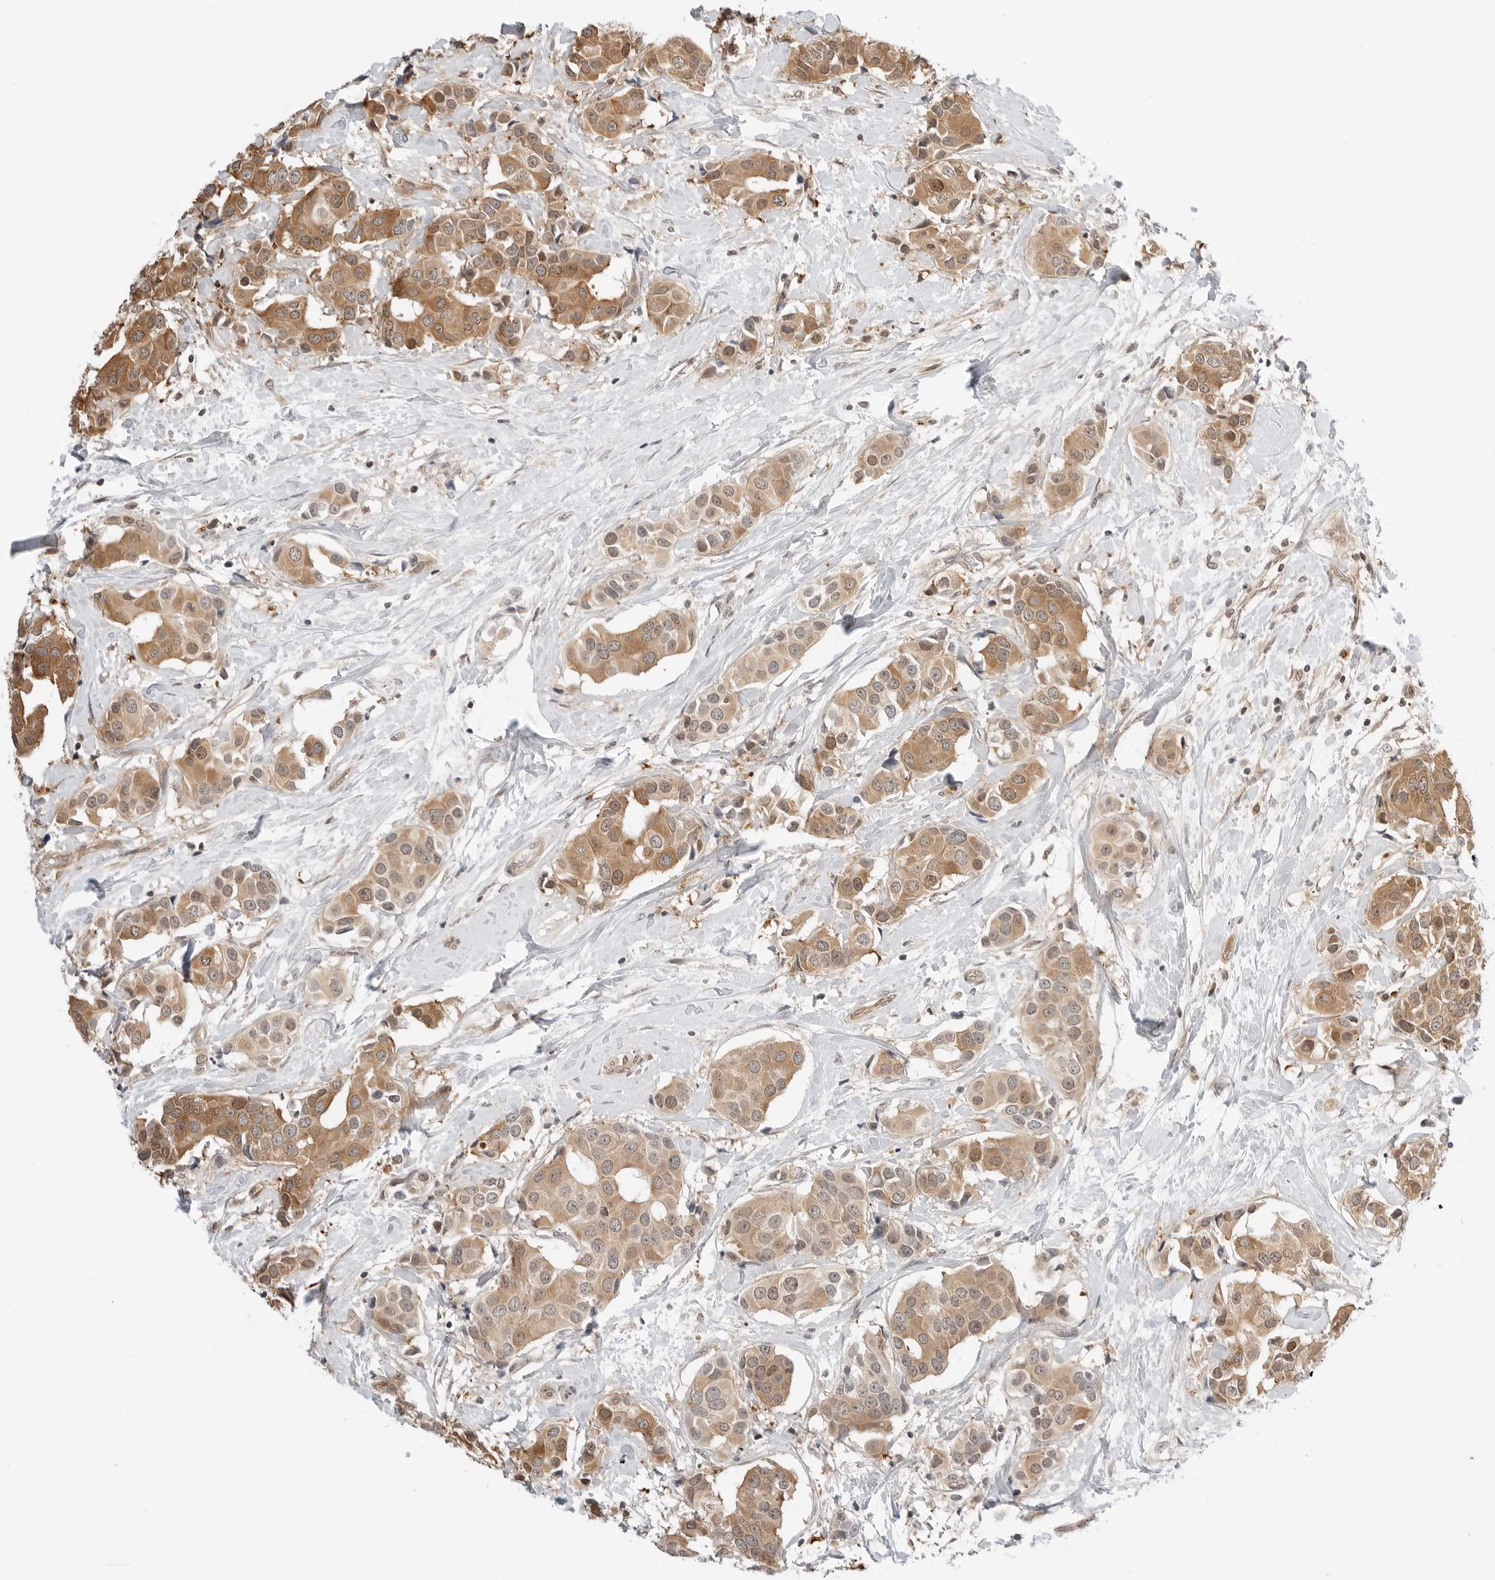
{"staining": {"intensity": "moderate", "quantity": ">75%", "location": "cytoplasmic/membranous,nuclear"}, "tissue": "breast cancer", "cell_type": "Tumor cells", "image_type": "cancer", "snomed": [{"axis": "morphology", "description": "Normal tissue, NOS"}, {"axis": "morphology", "description": "Duct carcinoma"}, {"axis": "topography", "description": "Breast"}], "caption": "Protein expression analysis of human breast cancer (infiltrating ductal carcinoma) reveals moderate cytoplasmic/membranous and nuclear staining in approximately >75% of tumor cells.", "gene": "NUDC", "patient": {"sex": "female", "age": 39}}